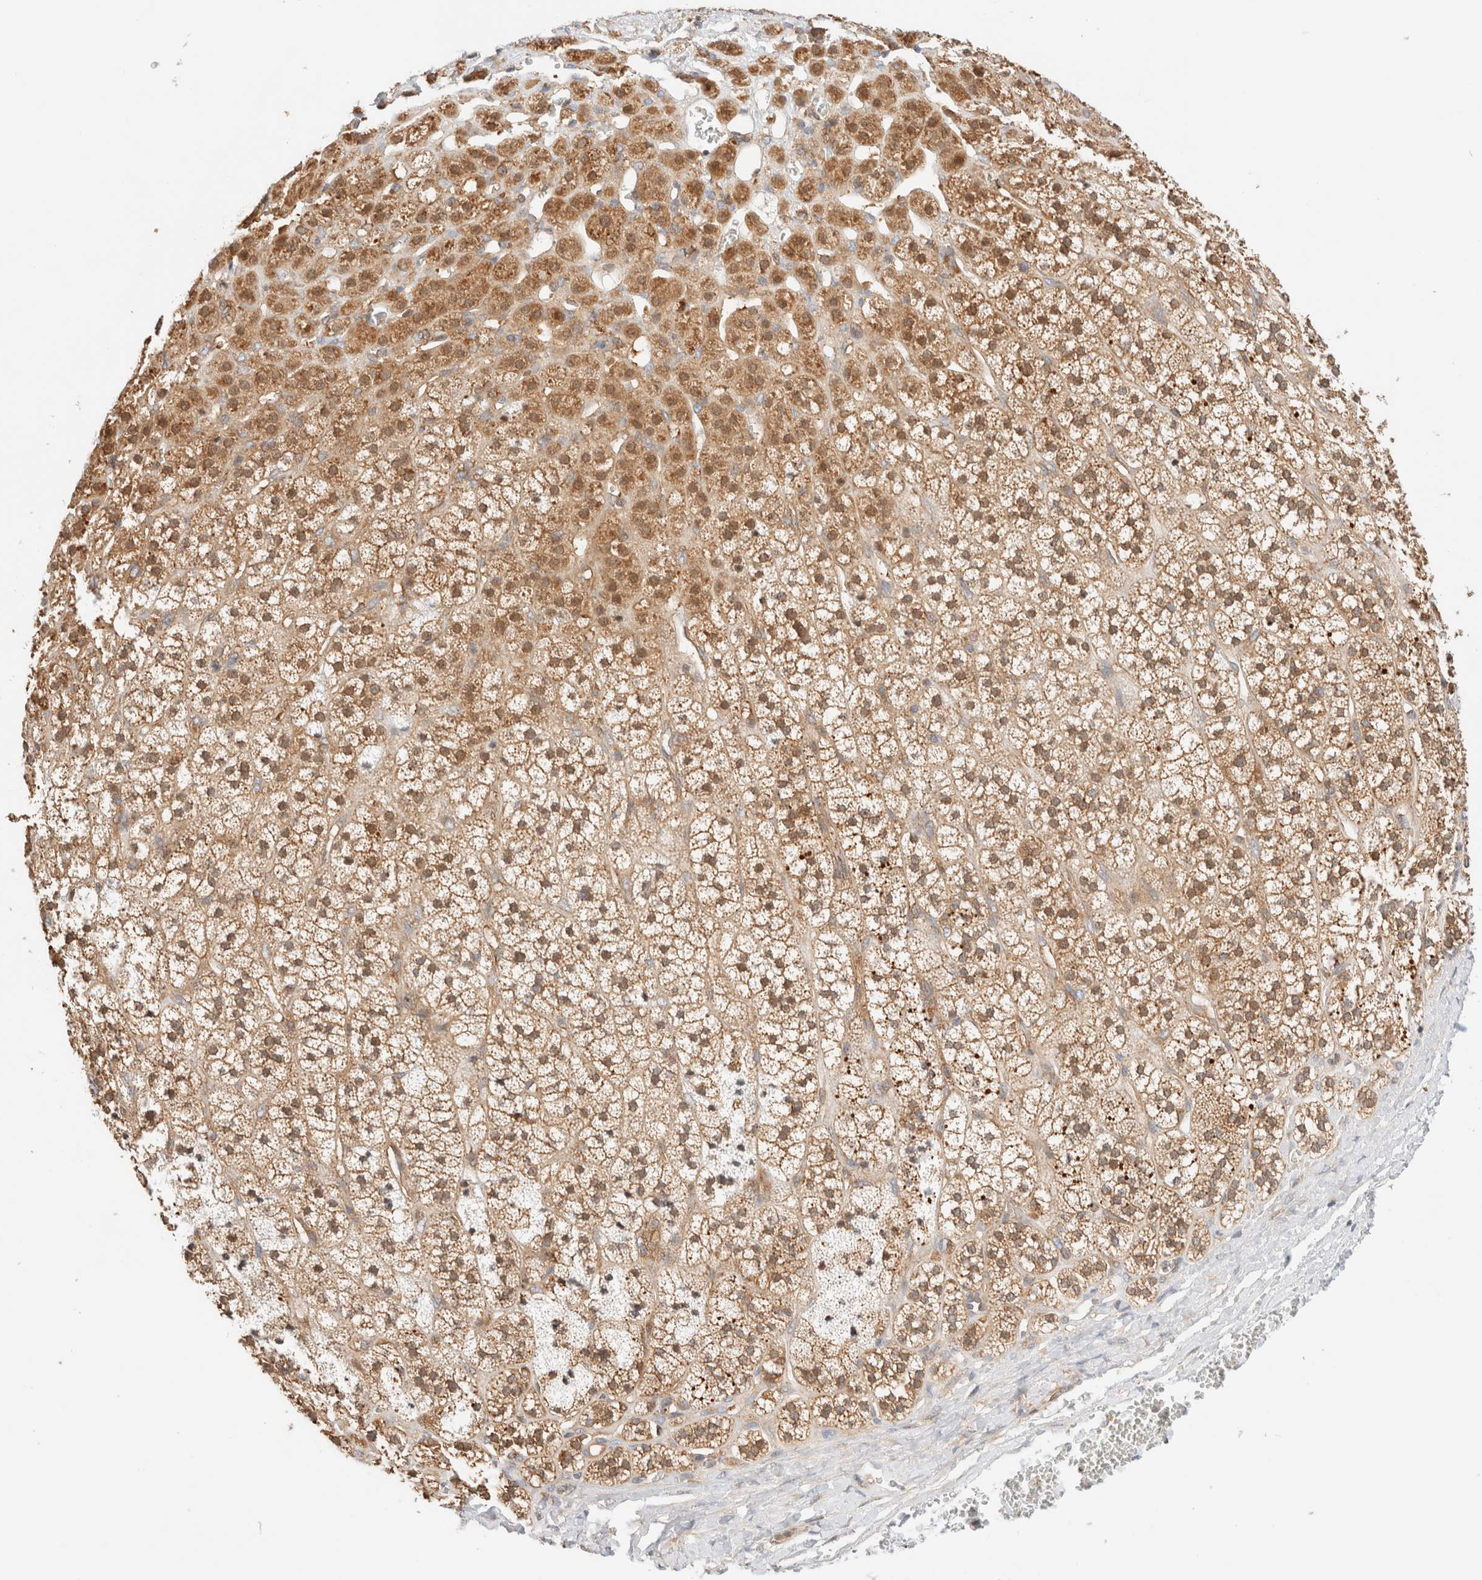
{"staining": {"intensity": "moderate", "quantity": ">75%", "location": "cytoplasmic/membranous"}, "tissue": "adrenal gland", "cell_type": "Glandular cells", "image_type": "normal", "snomed": [{"axis": "morphology", "description": "Normal tissue, NOS"}, {"axis": "topography", "description": "Adrenal gland"}], "caption": "A high-resolution histopathology image shows immunohistochemistry (IHC) staining of benign adrenal gland, which displays moderate cytoplasmic/membranous staining in approximately >75% of glandular cells.", "gene": "RABEP1", "patient": {"sex": "male", "age": 56}}